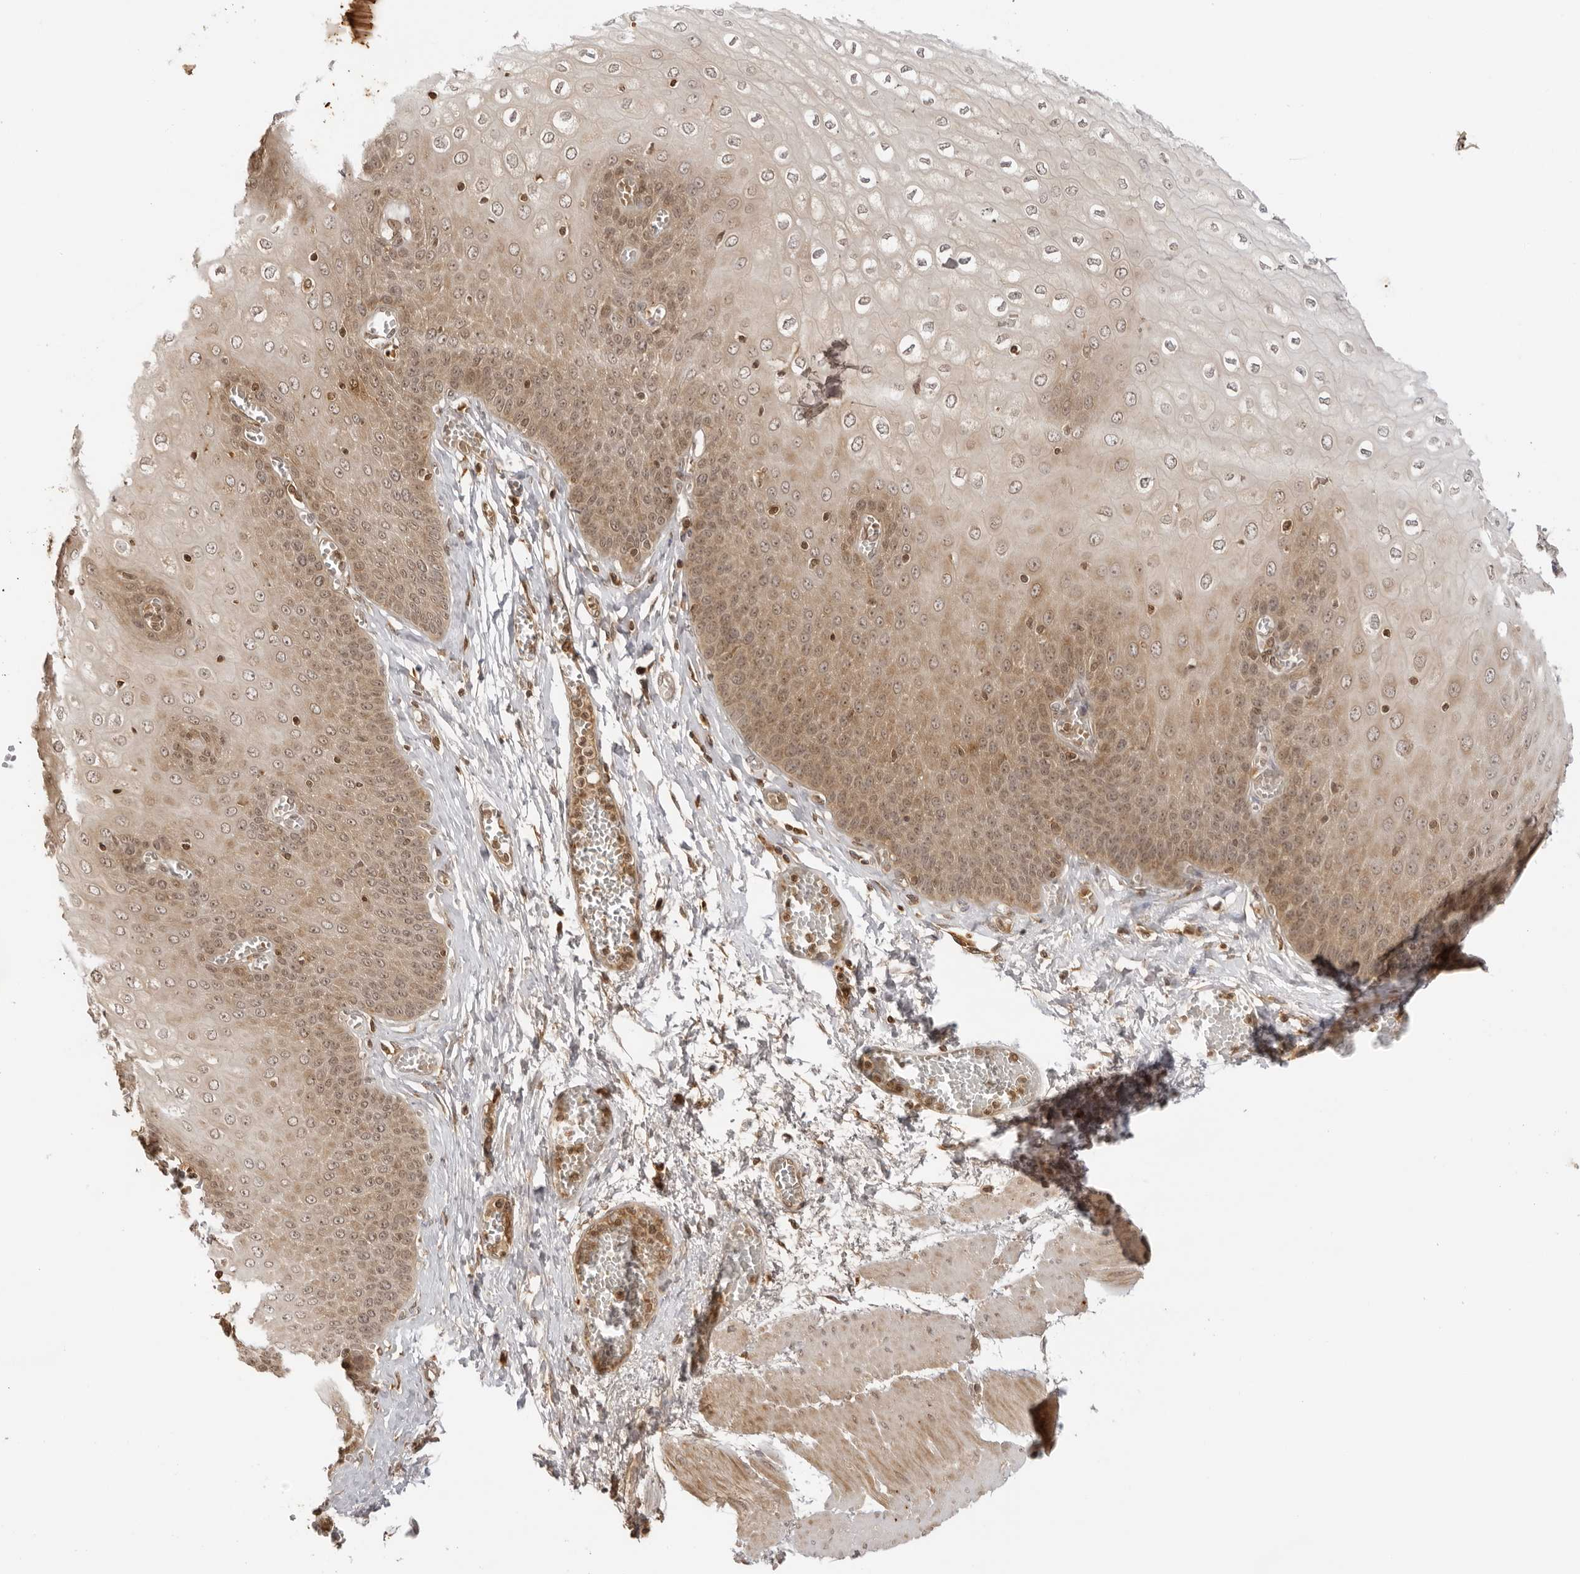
{"staining": {"intensity": "moderate", "quantity": "25%-75%", "location": "cytoplasmic/membranous,nuclear"}, "tissue": "esophagus", "cell_type": "Squamous epithelial cells", "image_type": "normal", "snomed": [{"axis": "morphology", "description": "Normal tissue, NOS"}, {"axis": "topography", "description": "Esophagus"}], "caption": "This micrograph shows normal esophagus stained with immunohistochemistry (IHC) to label a protein in brown. The cytoplasmic/membranous,nuclear of squamous epithelial cells show moderate positivity for the protein. Nuclei are counter-stained blue.", "gene": "IKBKE", "patient": {"sex": "male", "age": 60}}